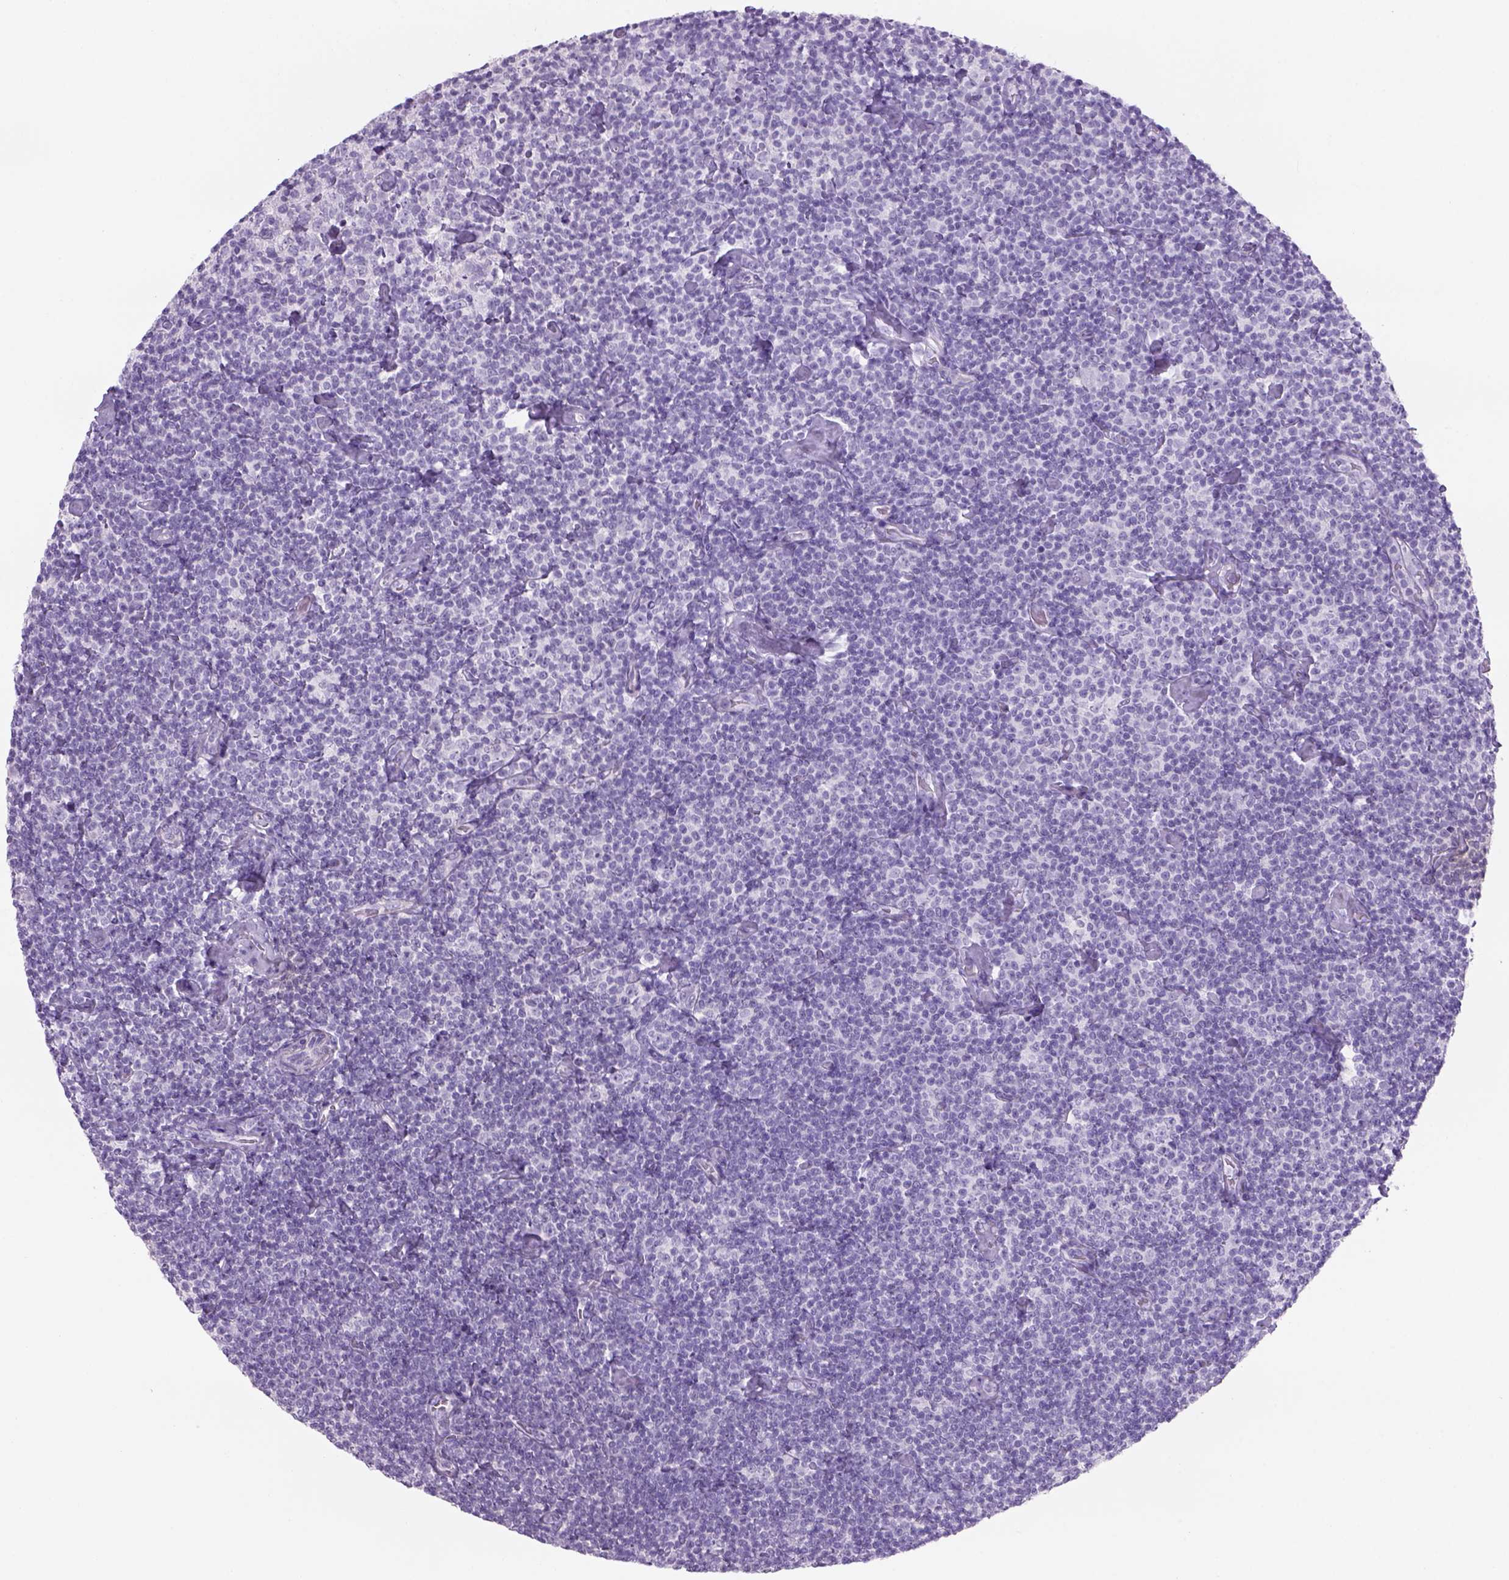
{"staining": {"intensity": "negative", "quantity": "none", "location": "none"}, "tissue": "lymphoma", "cell_type": "Tumor cells", "image_type": "cancer", "snomed": [{"axis": "morphology", "description": "Malignant lymphoma, non-Hodgkin's type, Low grade"}, {"axis": "topography", "description": "Lymph node"}], "caption": "DAB (3,3'-diaminobenzidine) immunohistochemical staining of low-grade malignant lymphoma, non-Hodgkin's type demonstrates no significant positivity in tumor cells.", "gene": "TENM4", "patient": {"sex": "male", "age": 81}}